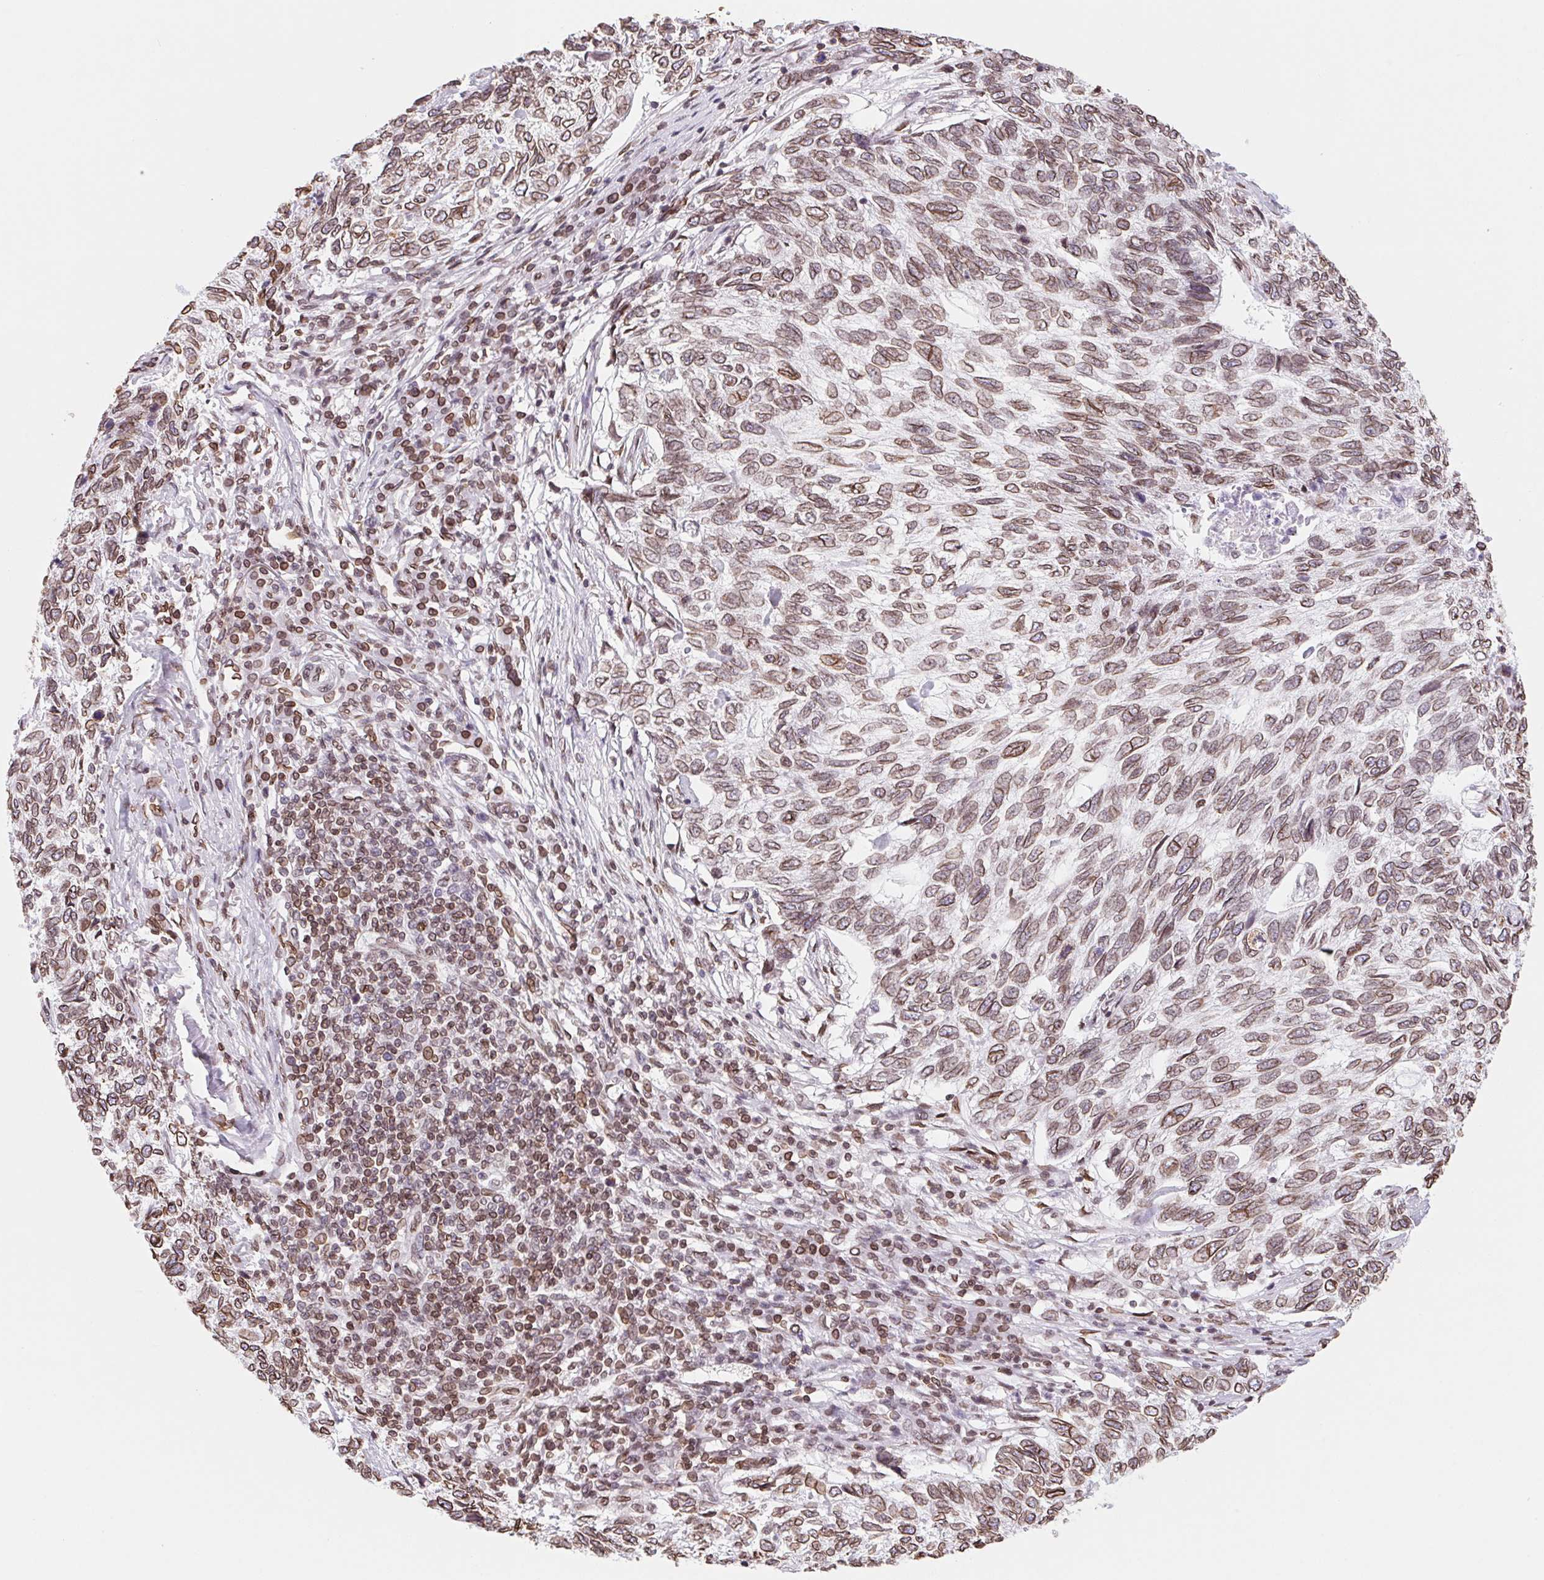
{"staining": {"intensity": "moderate", "quantity": ">75%", "location": "cytoplasmic/membranous,nuclear"}, "tissue": "skin cancer", "cell_type": "Tumor cells", "image_type": "cancer", "snomed": [{"axis": "morphology", "description": "Basal cell carcinoma"}, {"axis": "topography", "description": "Skin"}], "caption": "The histopathology image reveals a brown stain indicating the presence of a protein in the cytoplasmic/membranous and nuclear of tumor cells in skin cancer (basal cell carcinoma).", "gene": "LMNB2", "patient": {"sex": "female", "age": 65}}